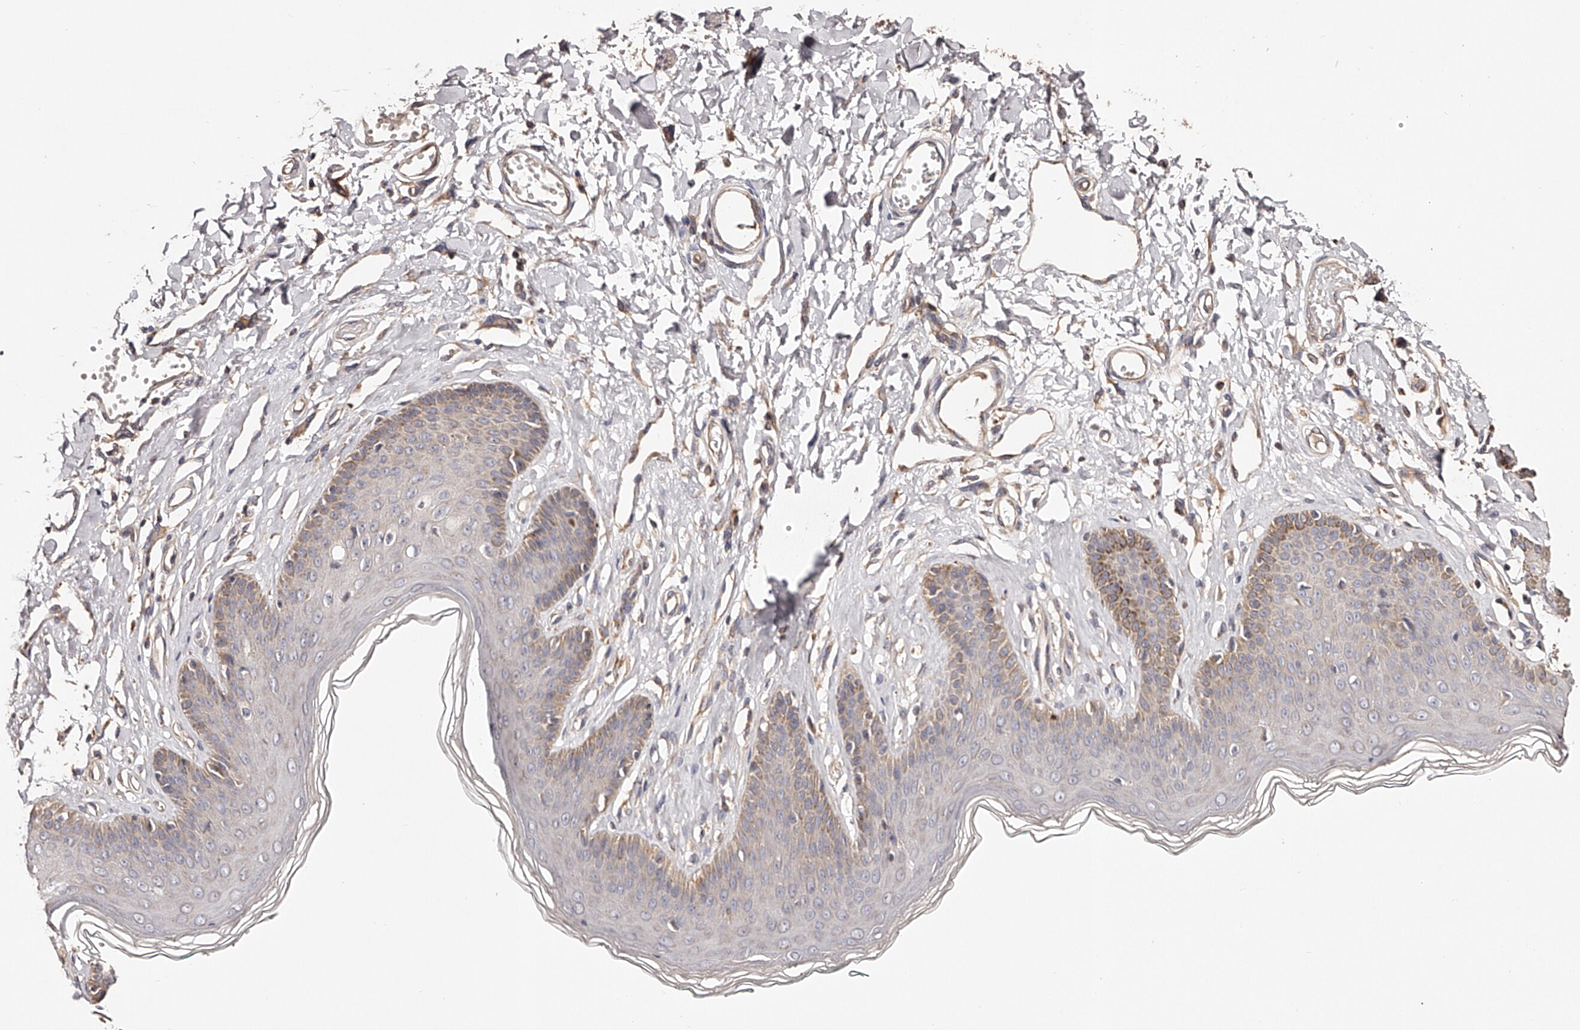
{"staining": {"intensity": "weak", "quantity": "<25%", "location": "cytoplasmic/membranous"}, "tissue": "skin", "cell_type": "Epidermal cells", "image_type": "normal", "snomed": [{"axis": "morphology", "description": "Normal tissue, NOS"}, {"axis": "morphology", "description": "Squamous cell carcinoma, NOS"}, {"axis": "topography", "description": "Vulva"}], "caption": "This is an IHC image of benign human skin. There is no staining in epidermal cells.", "gene": "USP21", "patient": {"sex": "female", "age": 85}}